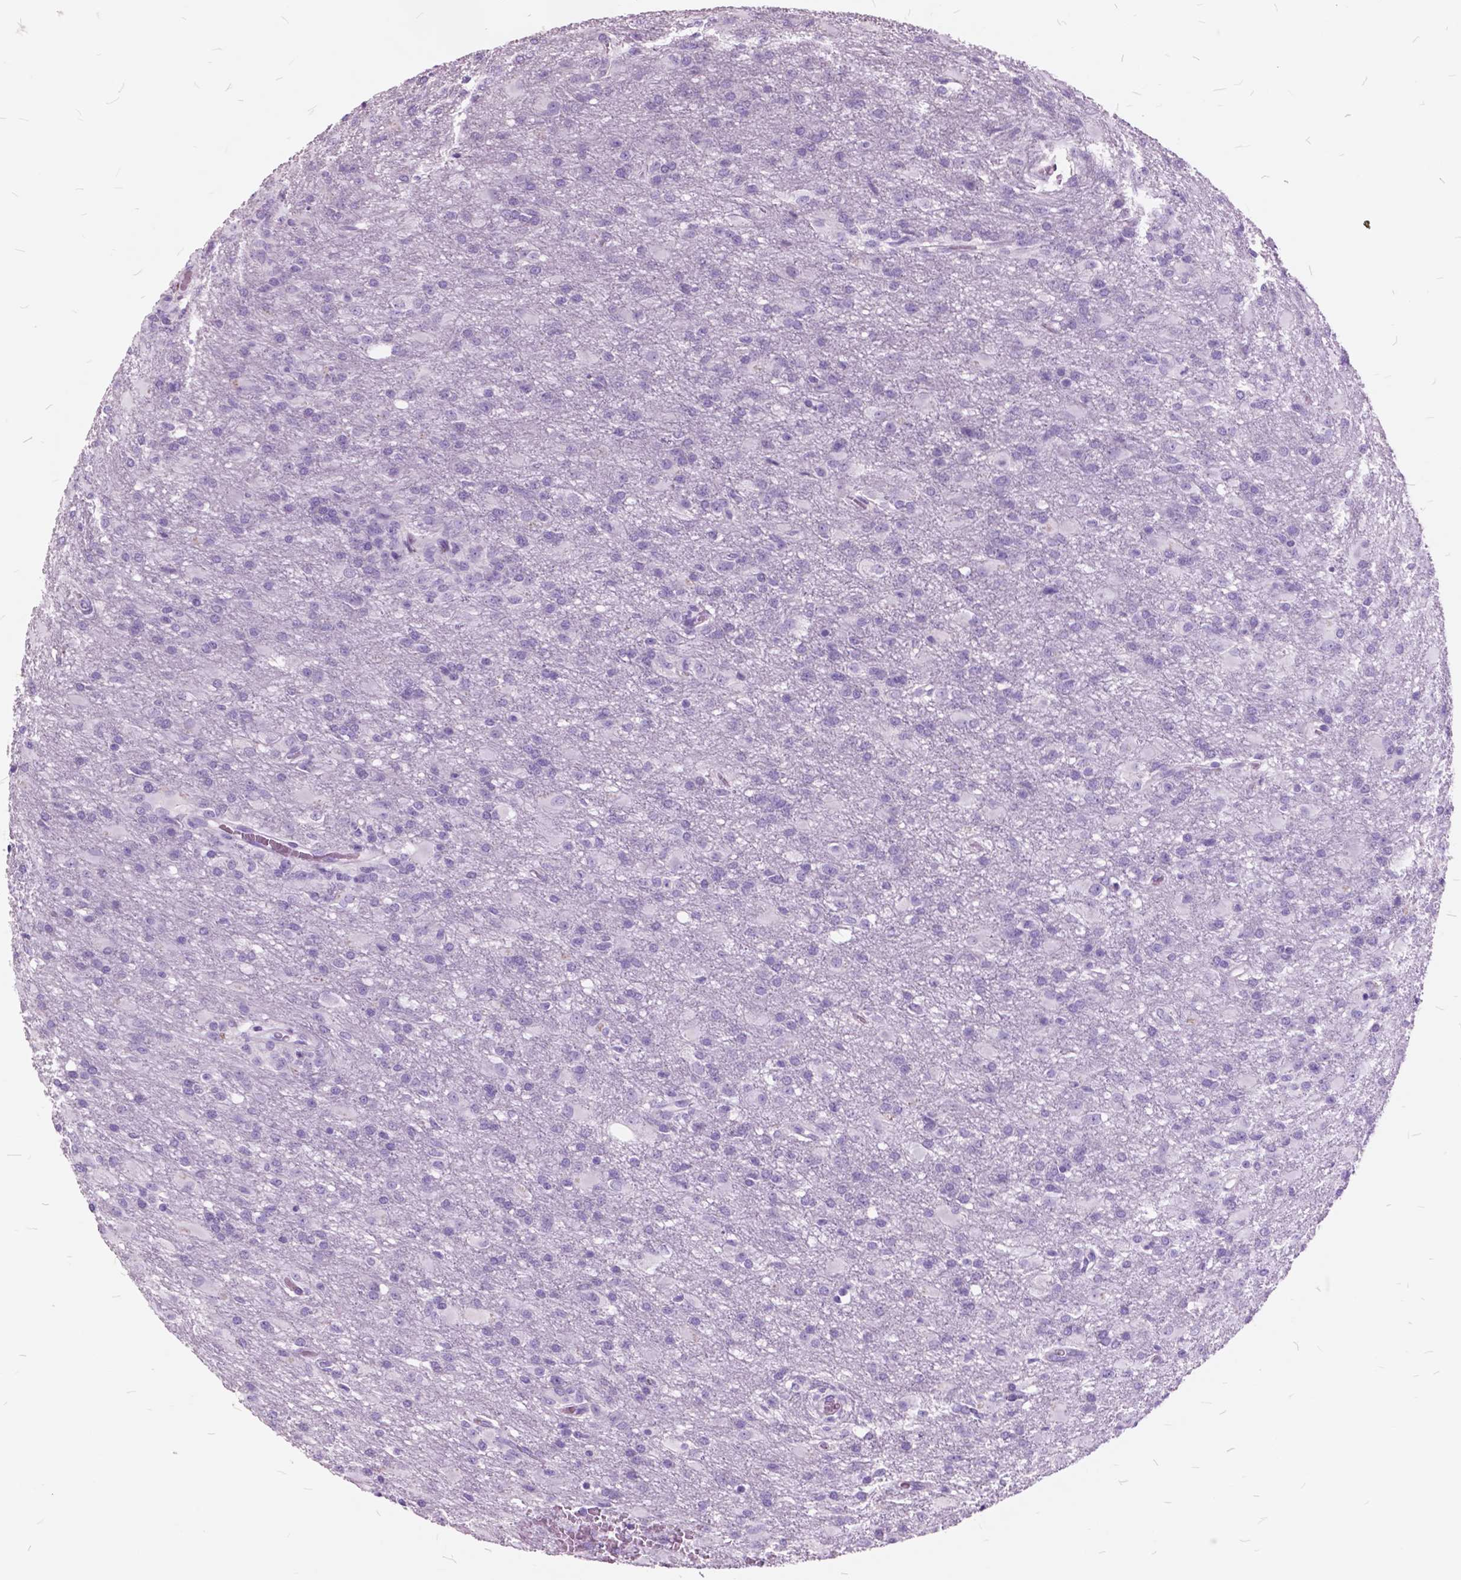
{"staining": {"intensity": "negative", "quantity": "none", "location": "none"}, "tissue": "glioma", "cell_type": "Tumor cells", "image_type": "cancer", "snomed": [{"axis": "morphology", "description": "Glioma, malignant, High grade"}, {"axis": "topography", "description": "Brain"}], "caption": "This is an IHC micrograph of glioma. There is no positivity in tumor cells.", "gene": "GDF9", "patient": {"sex": "male", "age": 68}}